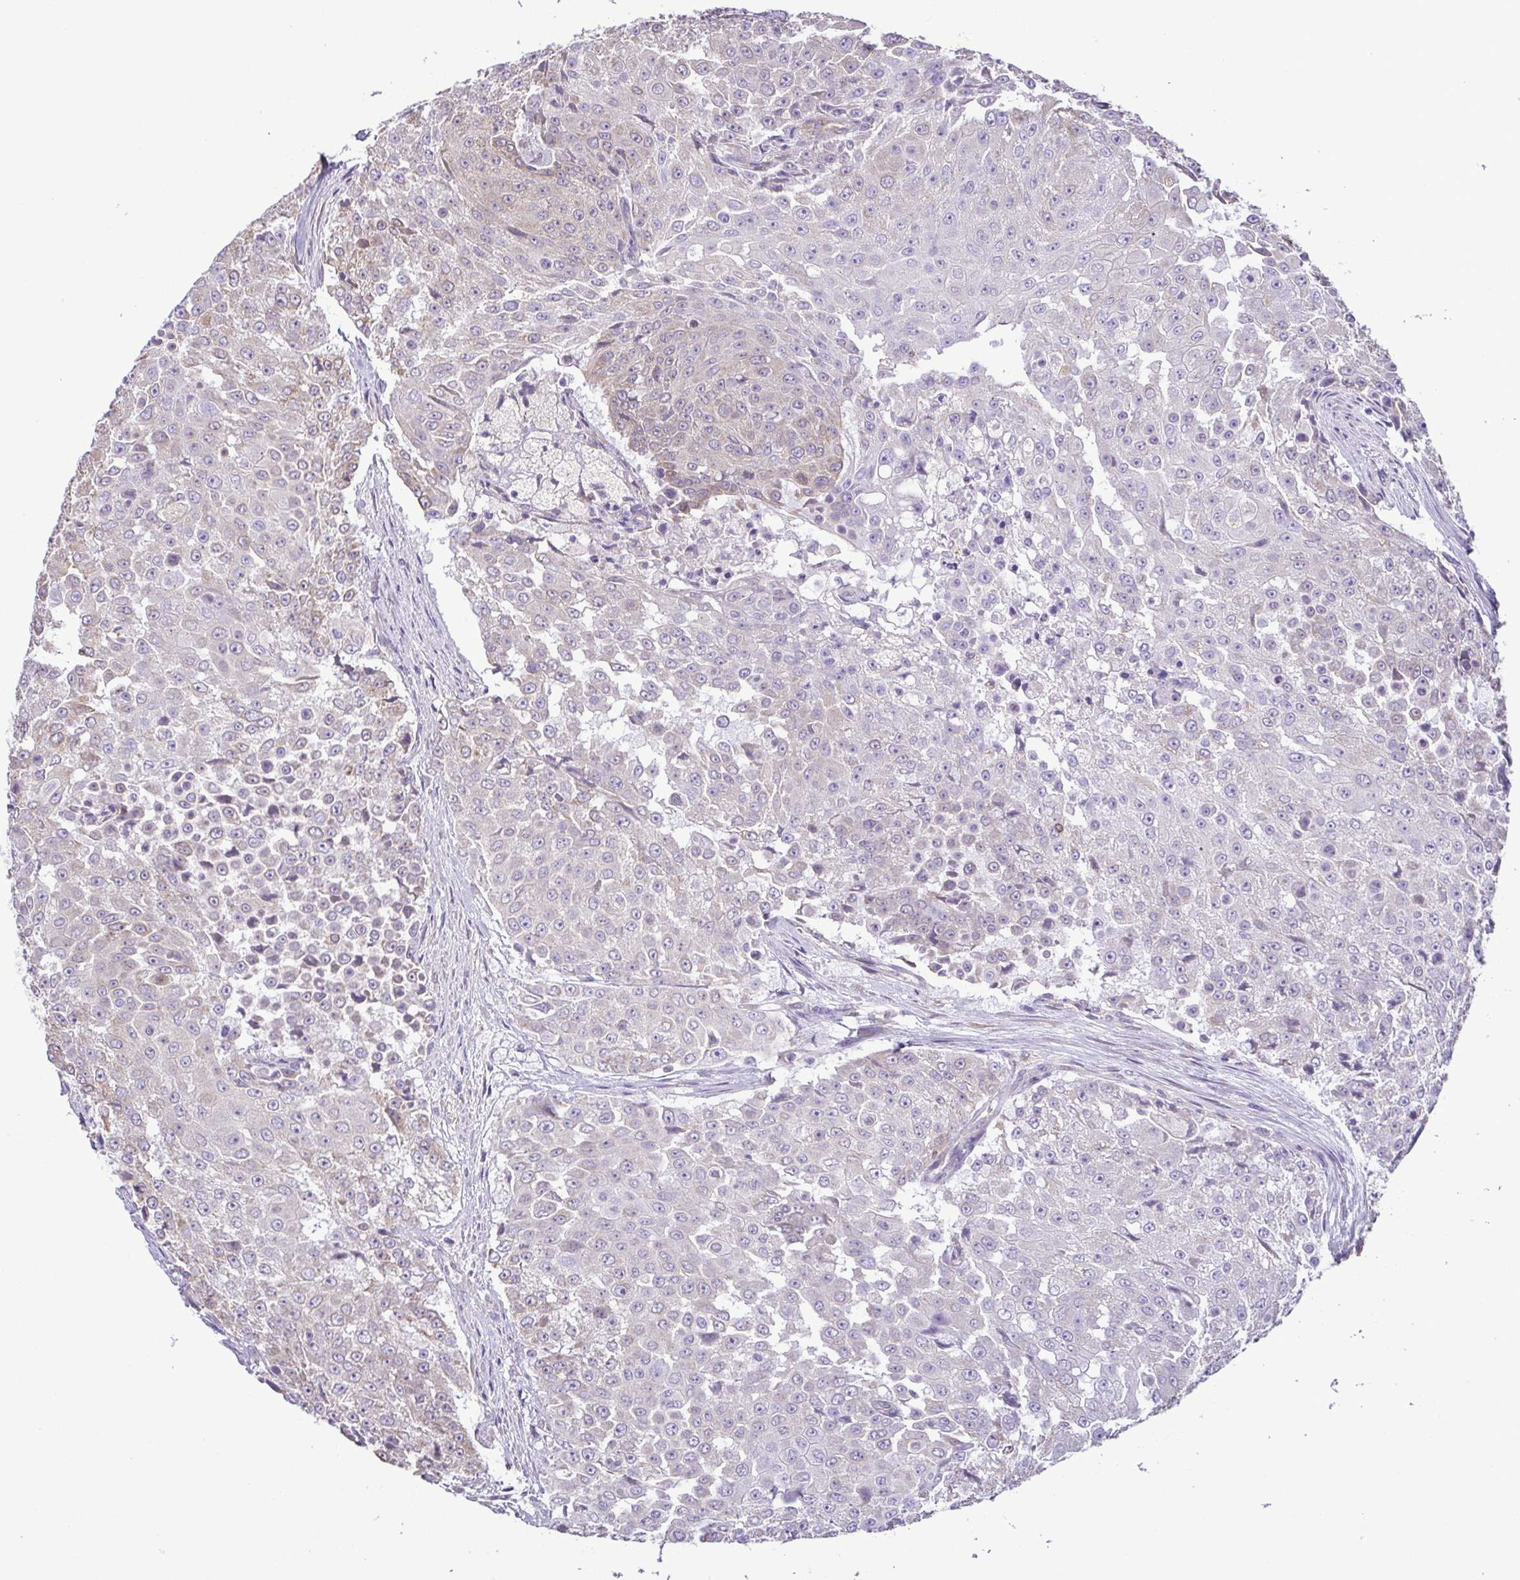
{"staining": {"intensity": "negative", "quantity": "none", "location": "none"}, "tissue": "urothelial cancer", "cell_type": "Tumor cells", "image_type": "cancer", "snomed": [{"axis": "morphology", "description": "Urothelial carcinoma, High grade"}, {"axis": "topography", "description": "Urinary bladder"}], "caption": "Protein analysis of urothelial cancer exhibits no significant staining in tumor cells.", "gene": "MYL10", "patient": {"sex": "female", "age": 63}}